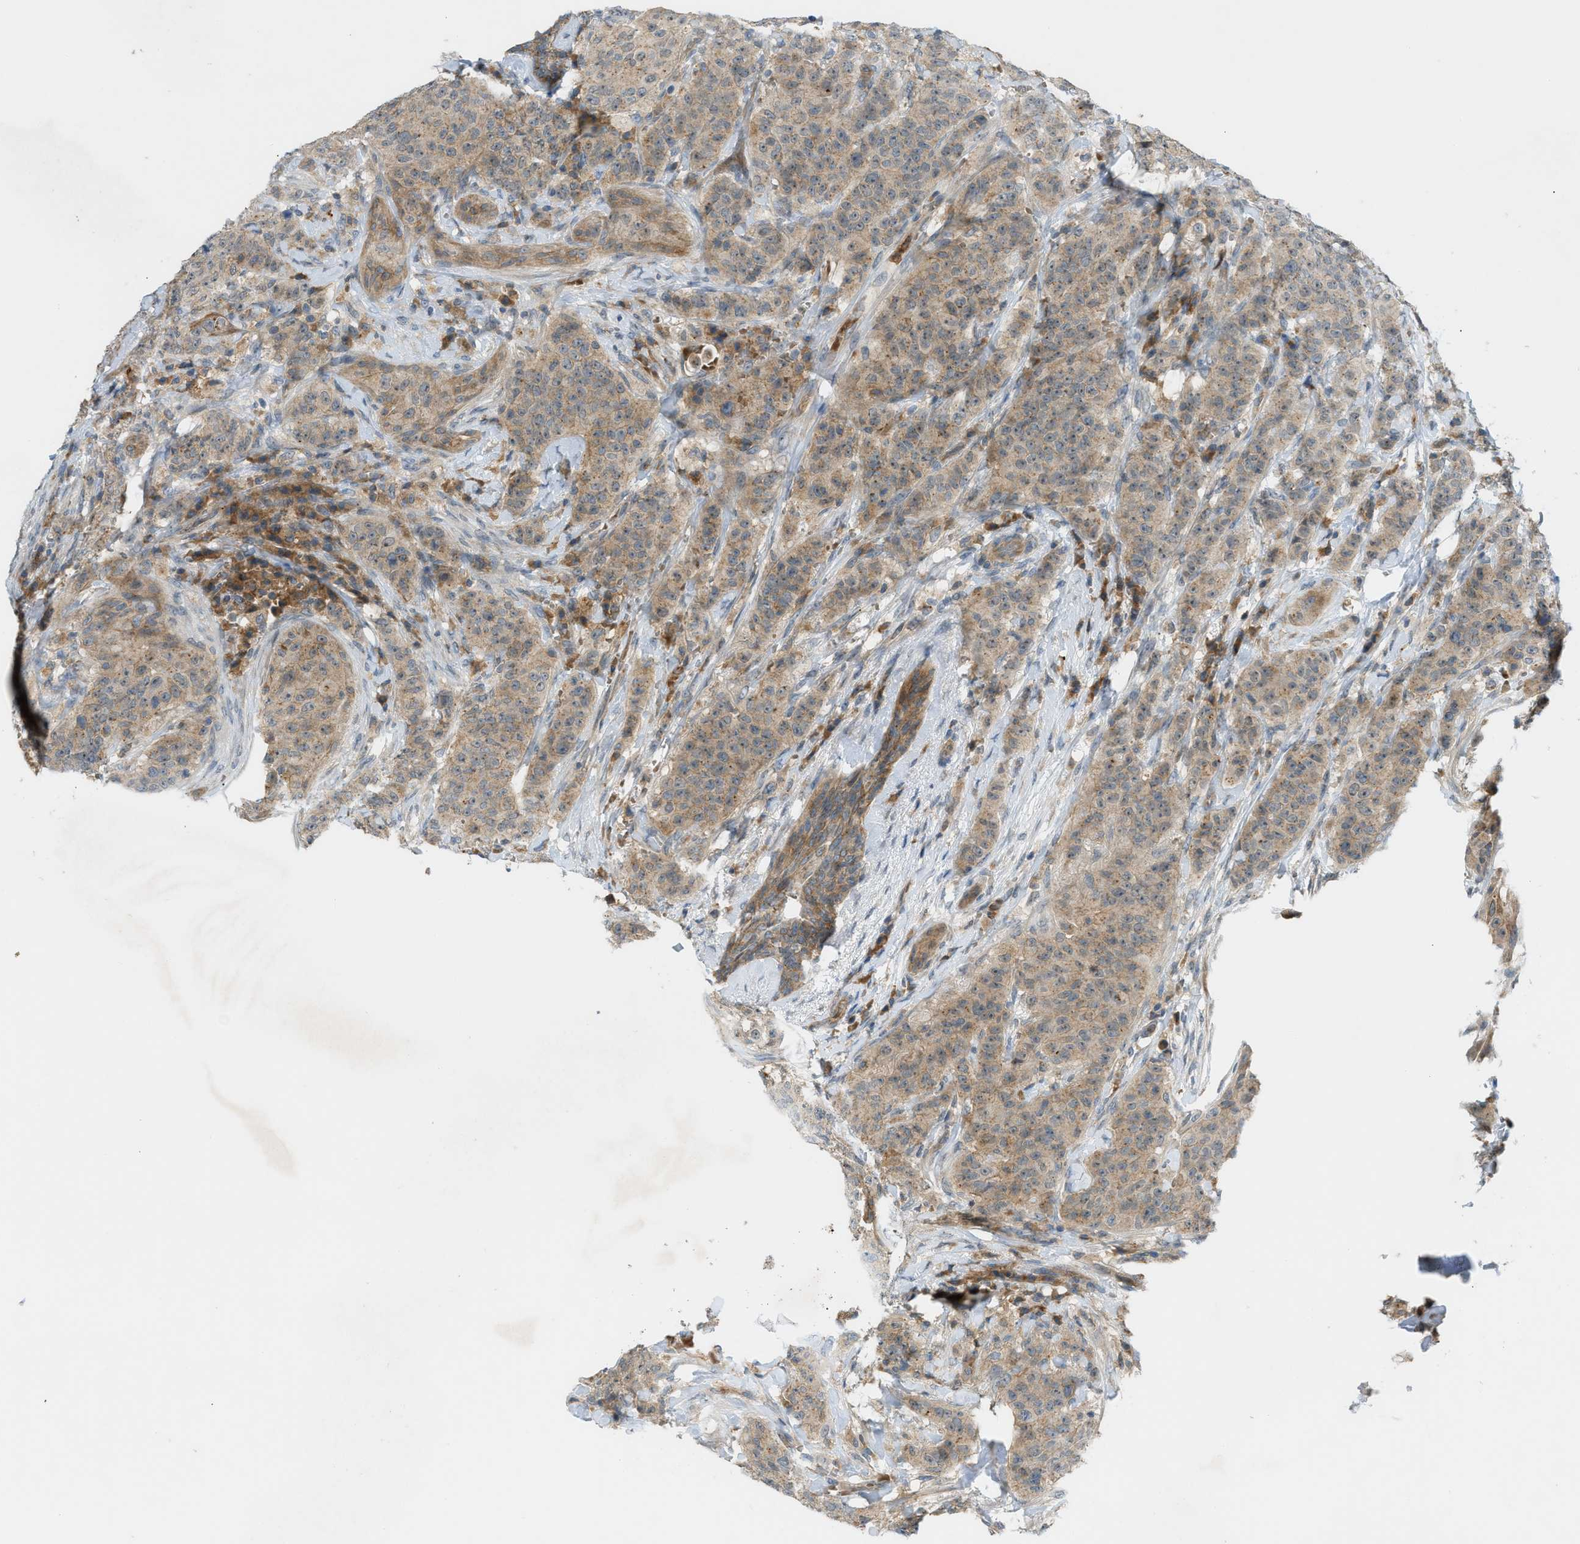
{"staining": {"intensity": "moderate", "quantity": ">75%", "location": "cytoplasmic/membranous"}, "tissue": "breast cancer", "cell_type": "Tumor cells", "image_type": "cancer", "snomed": [{"axis": "morphology", "description": "Normal tissue, NOS"}, {"axis": "morphology", "description": "Duct carcinoma"}, {"axis": "topography", "description": "Breast"}], "caption": "Infiltrating ductal carcinoma (breast) tissue demonstrates moderate cytoplasmic/membranous expression in about >75% of tumor cells, visualized by immunohistochemistry.", "gene": "GRK6", "patient": {"sex": "female", "age": 40}}